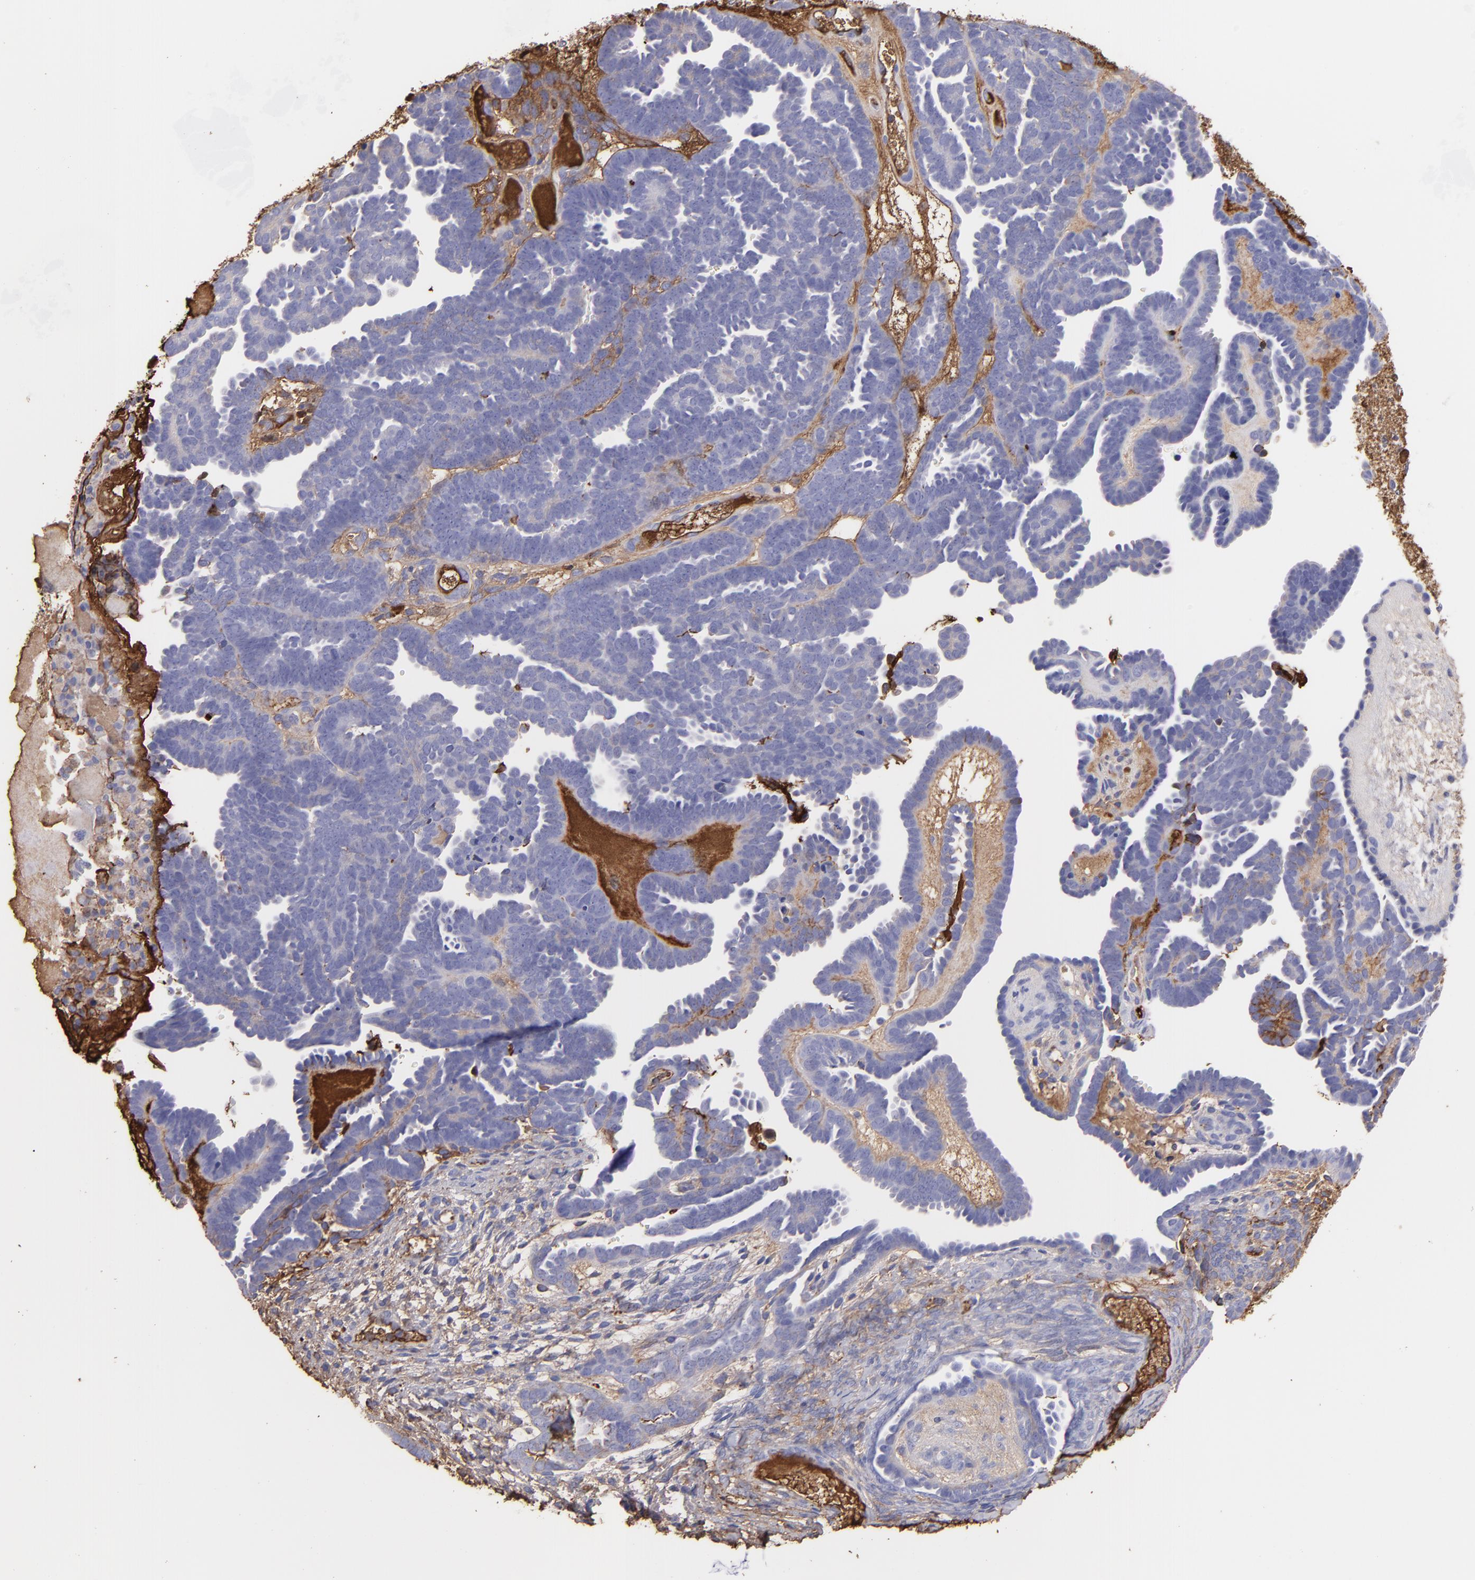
{"staining": {"intensity": "negative", "quantity": "none", "location": "none"}, "tissue": "endometrial cancer", "cell_type": "Tumor cells", "image_type": "cancer", "snomed": [{"axis": "morphology", "description": "Neoplasm, malignant, NOS"}, {"axis": "topography", "description": "Endometrium"}], "caption": "This is a histopathology image of immunohistochemistry staining of endometrial cancer, which shows no expression in tumor cells. The staining is performed using DAB brown chromogen with nuclei counter-stained in using hematoxylin.", "gene": "FGB", "patient": {"sex": "female", "age": 74}}